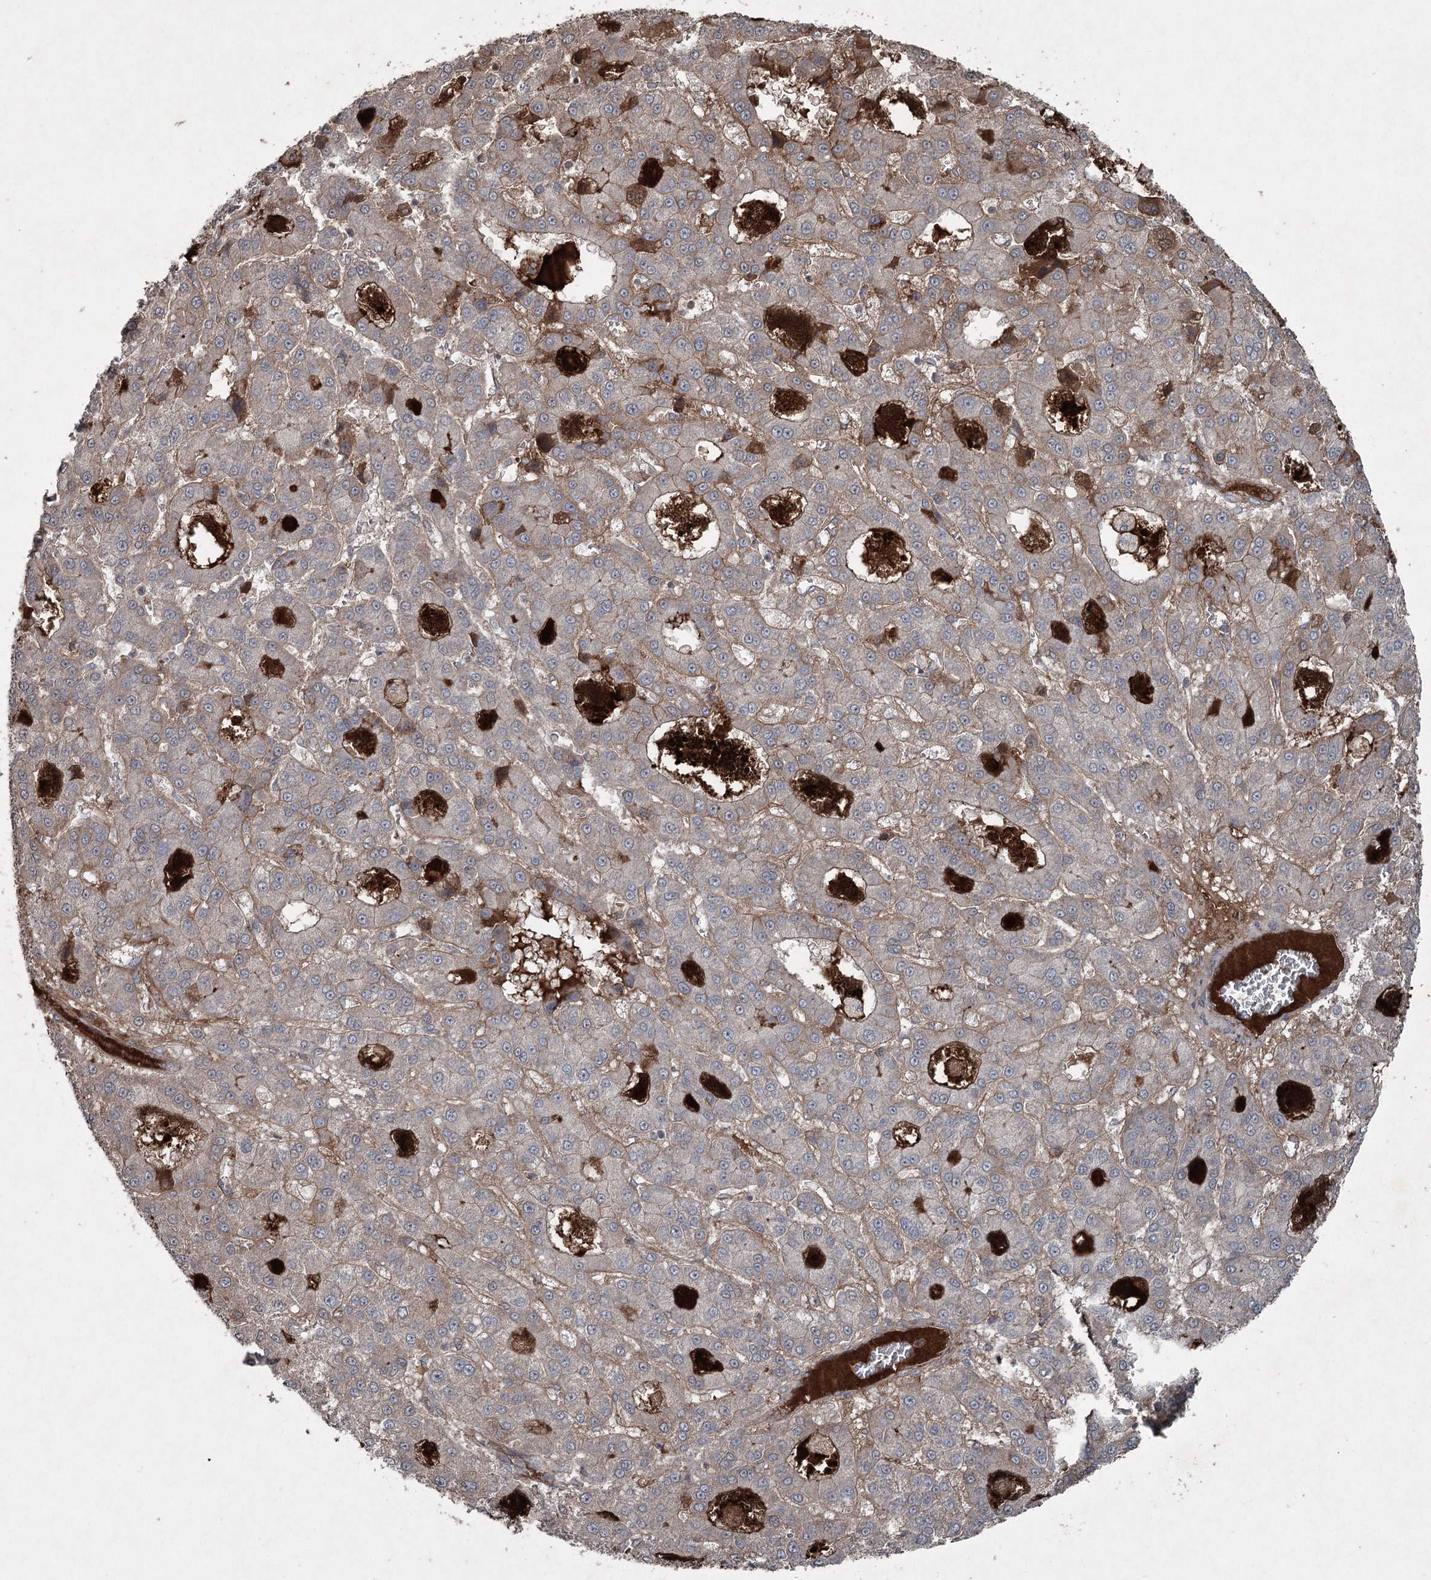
{"staining": {"intensity": "moderate", "quantity": "<25%", "location": "cytoplasmic/membranous"}, "tissue": "liver cancer", "cell_type": "Tumor cells", "image_type": "cancer", "snomed": [{"axis": "morphology", "description": "Carcinoma, Hepatocellular, NOS"}, {"axis": "topography", "description": "Liver"}], "caption": "Human hepatocellular carcinoma (liver) stained for a protein (brown) reveals moderate cytoplasmic/membranous positive positivity in about <25% of tumor cells.", "gene": "PGLYRP2", "patient": {"sex": "male", "age": 70}}